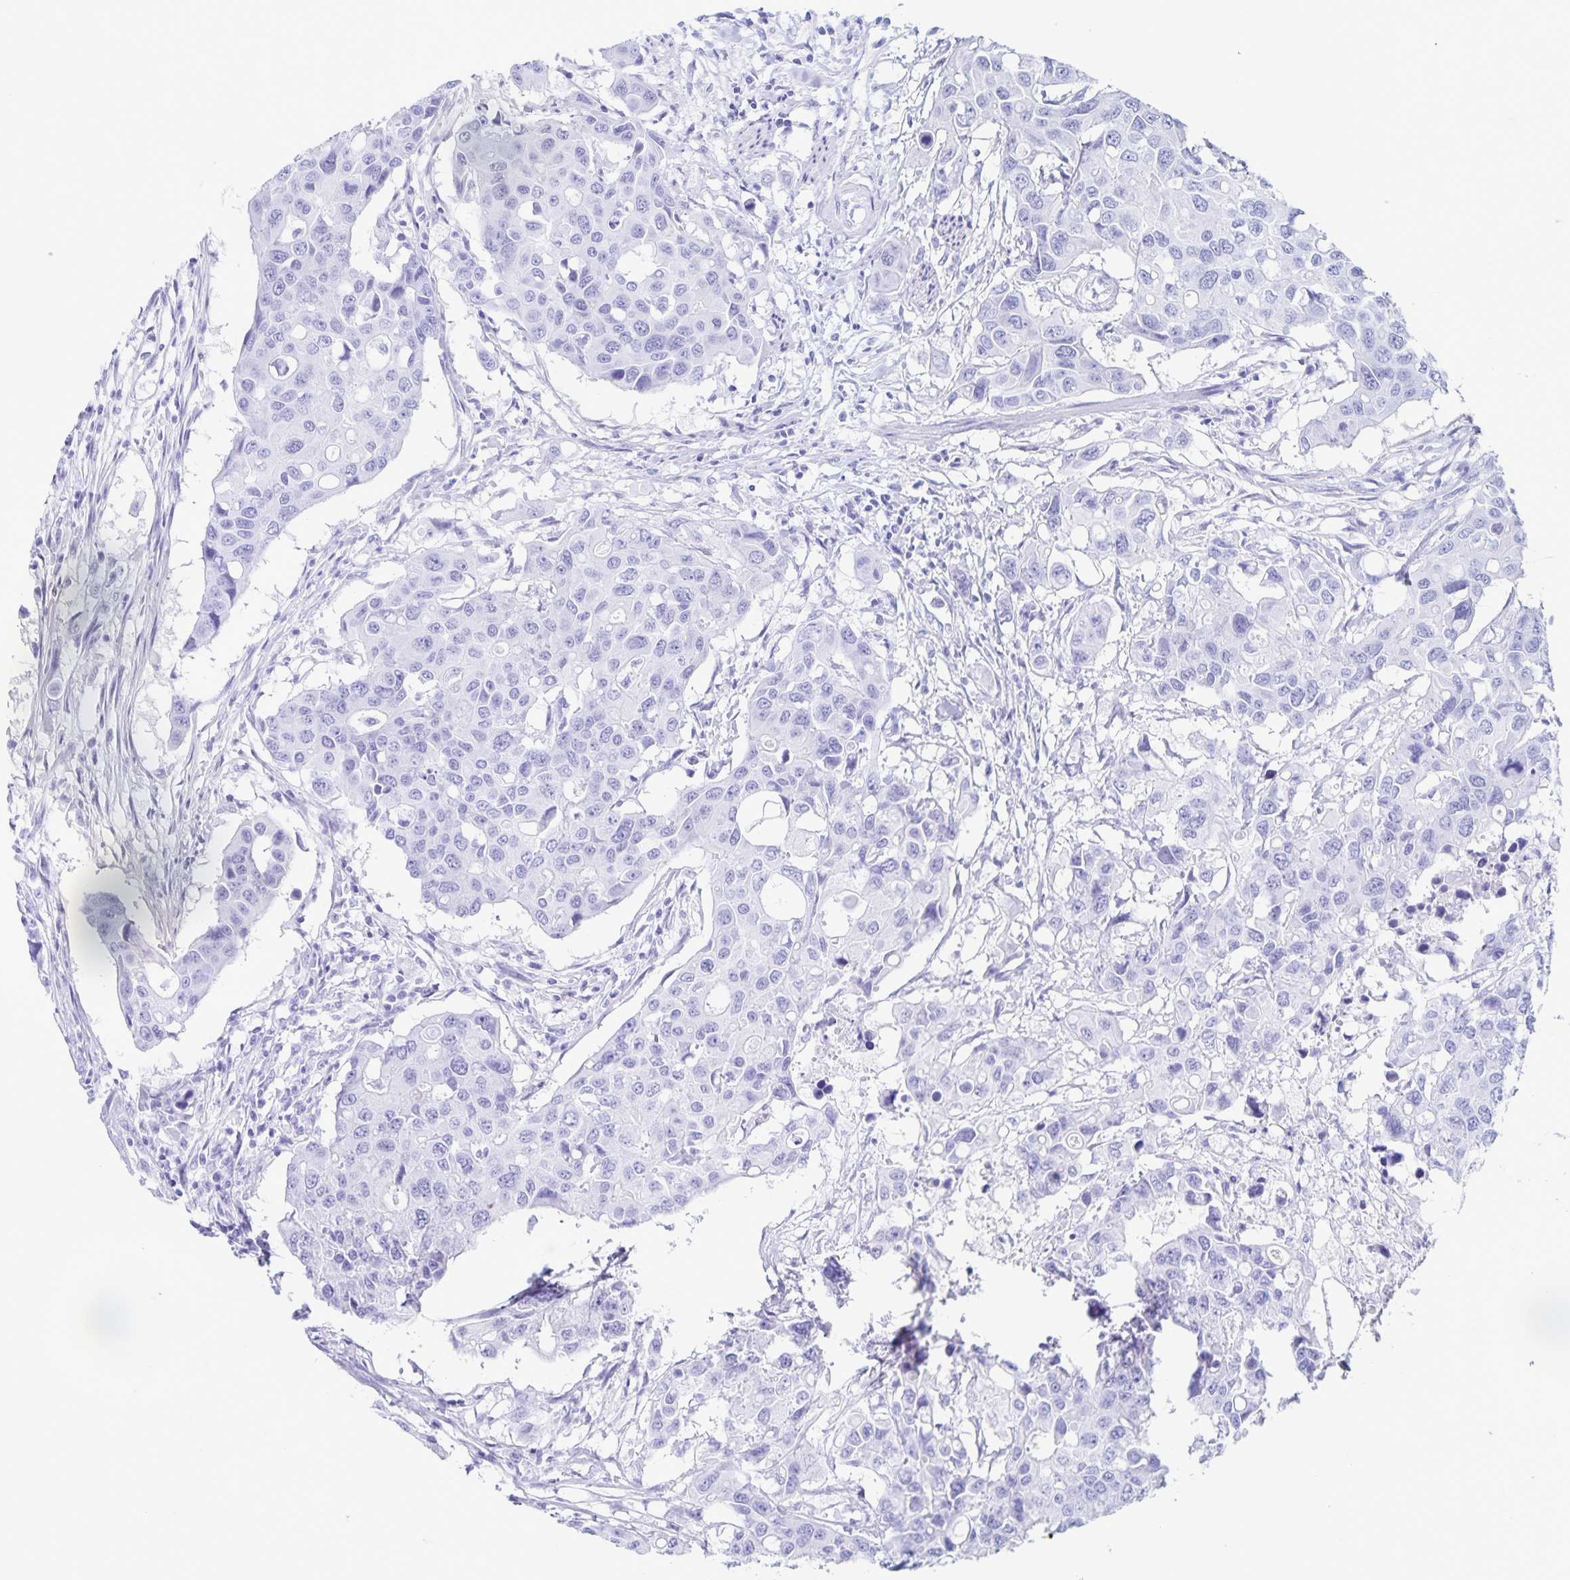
{"staining": {"intensity": "negative", "quantity": "none", "location": "none"}, "tissue": "colorectal cancer", "cell_type": "Tumor cells", "image_type": "cancer", "snomed": [{"axis": "morphology", "description": "Adenocarcinoma, NOS"}, {"axis": "topography", "description": "Colon"}], "caption": "The micrograph displays no staining of tumor cells in colorectal cancer.", "gene": "C12orf56", "patient": {"sex": "male", "age": 77}}